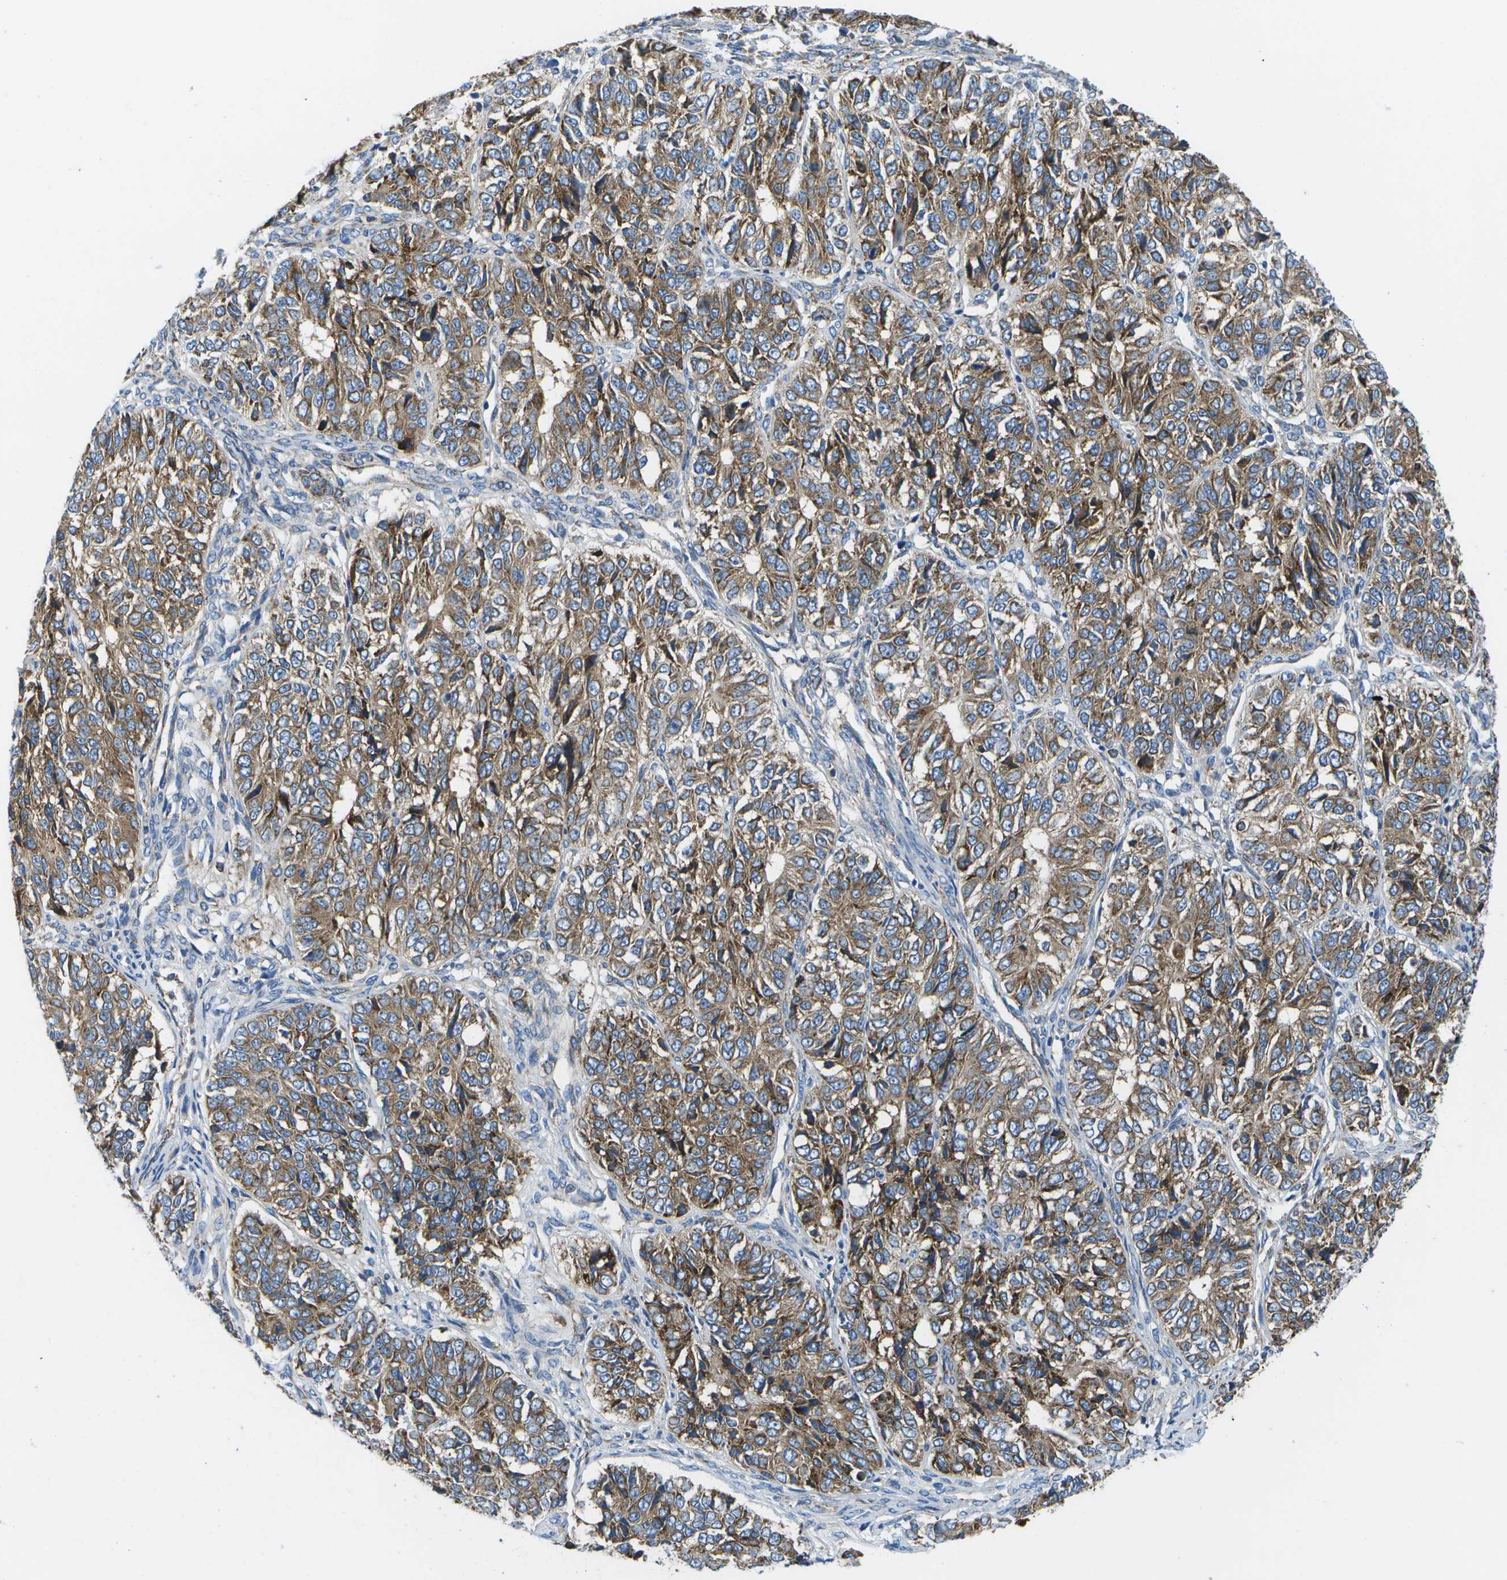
{"staining": {"intensity": "moderate", "quantity": ">75%", "location": "cytoplasmic/membranous"}, "tissue": "ovarian cancer", "cell_type": "Tumor cells", "image_type": "cancer", "snomed": [{"axis": "morphology", "description": "Carcinoma, endometroid"}, {"axis": "topography", "description": "Ovary"}], "caption": "Immunohistochemical staining of human ovarian cancer (endometroid carcinoma) demonstrates medium levels of moderate cytoplasmic/membranous positivity in approximately >75% of tumor cells.", "gene": "GDF5", "patient": {"sex": "female", "age": 51}}